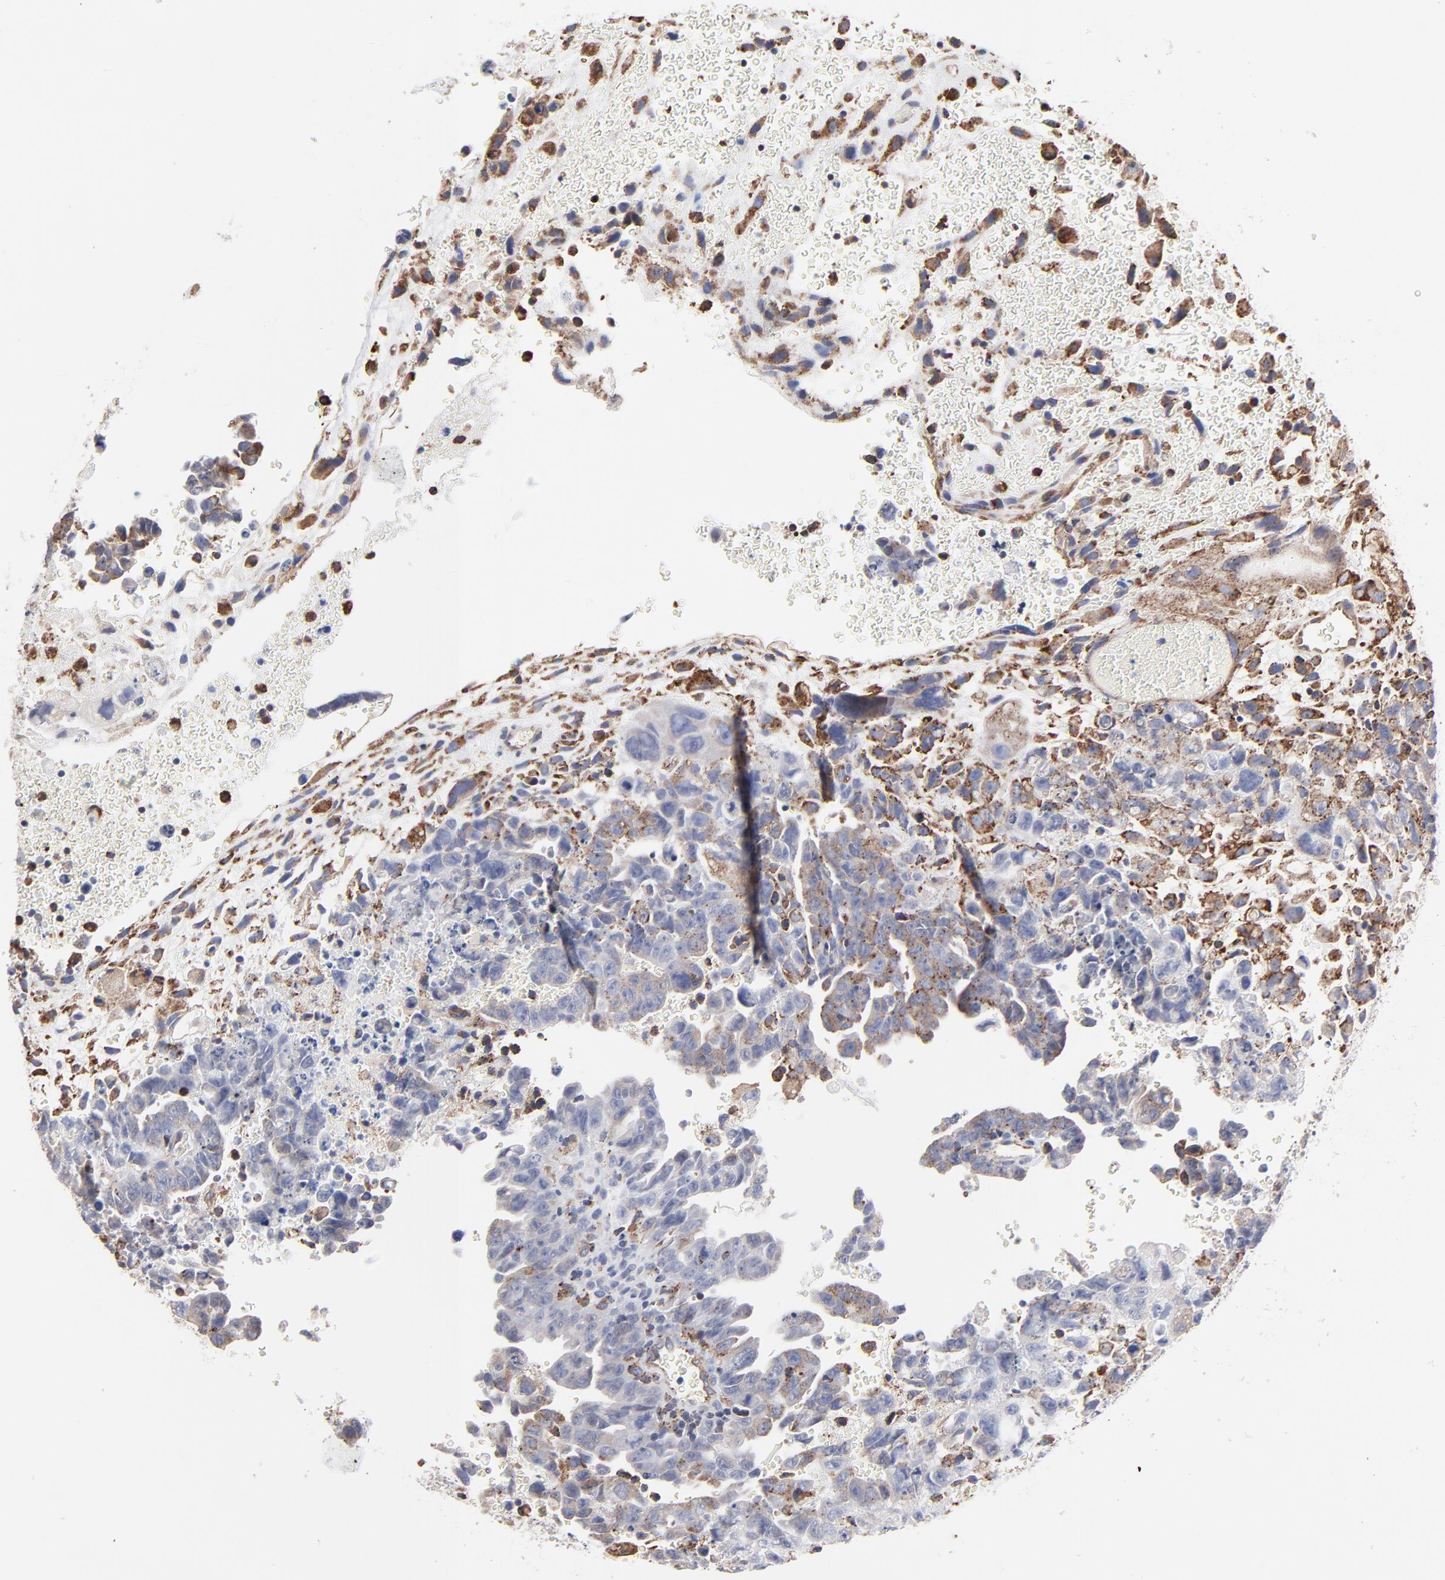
{"staining": {"intensity": "moderate", "quantity": "<25%", "location": "cytoplasmic/membranous"}, "tissue": "testis cancer", "cell_type": "Tumor cells", "image_type": "cancer", "snomed": [{"axis": "morphology", "description": "Carcinoma, Embryonal, NOS"}, {"axis": "topography", "description": "Testis"}], "caption": "Moderate cytoplasmic/membranous expression is seen in approximately <25% of tumor cells in embryonal carcinoma (testis). The protein is stained brown, and the nuclei are stained in blue (DAB IHC with brightfield microscopy, high magnification).", "gene": "TRIM22", "patient": {"sex": "male", "age": 28}}